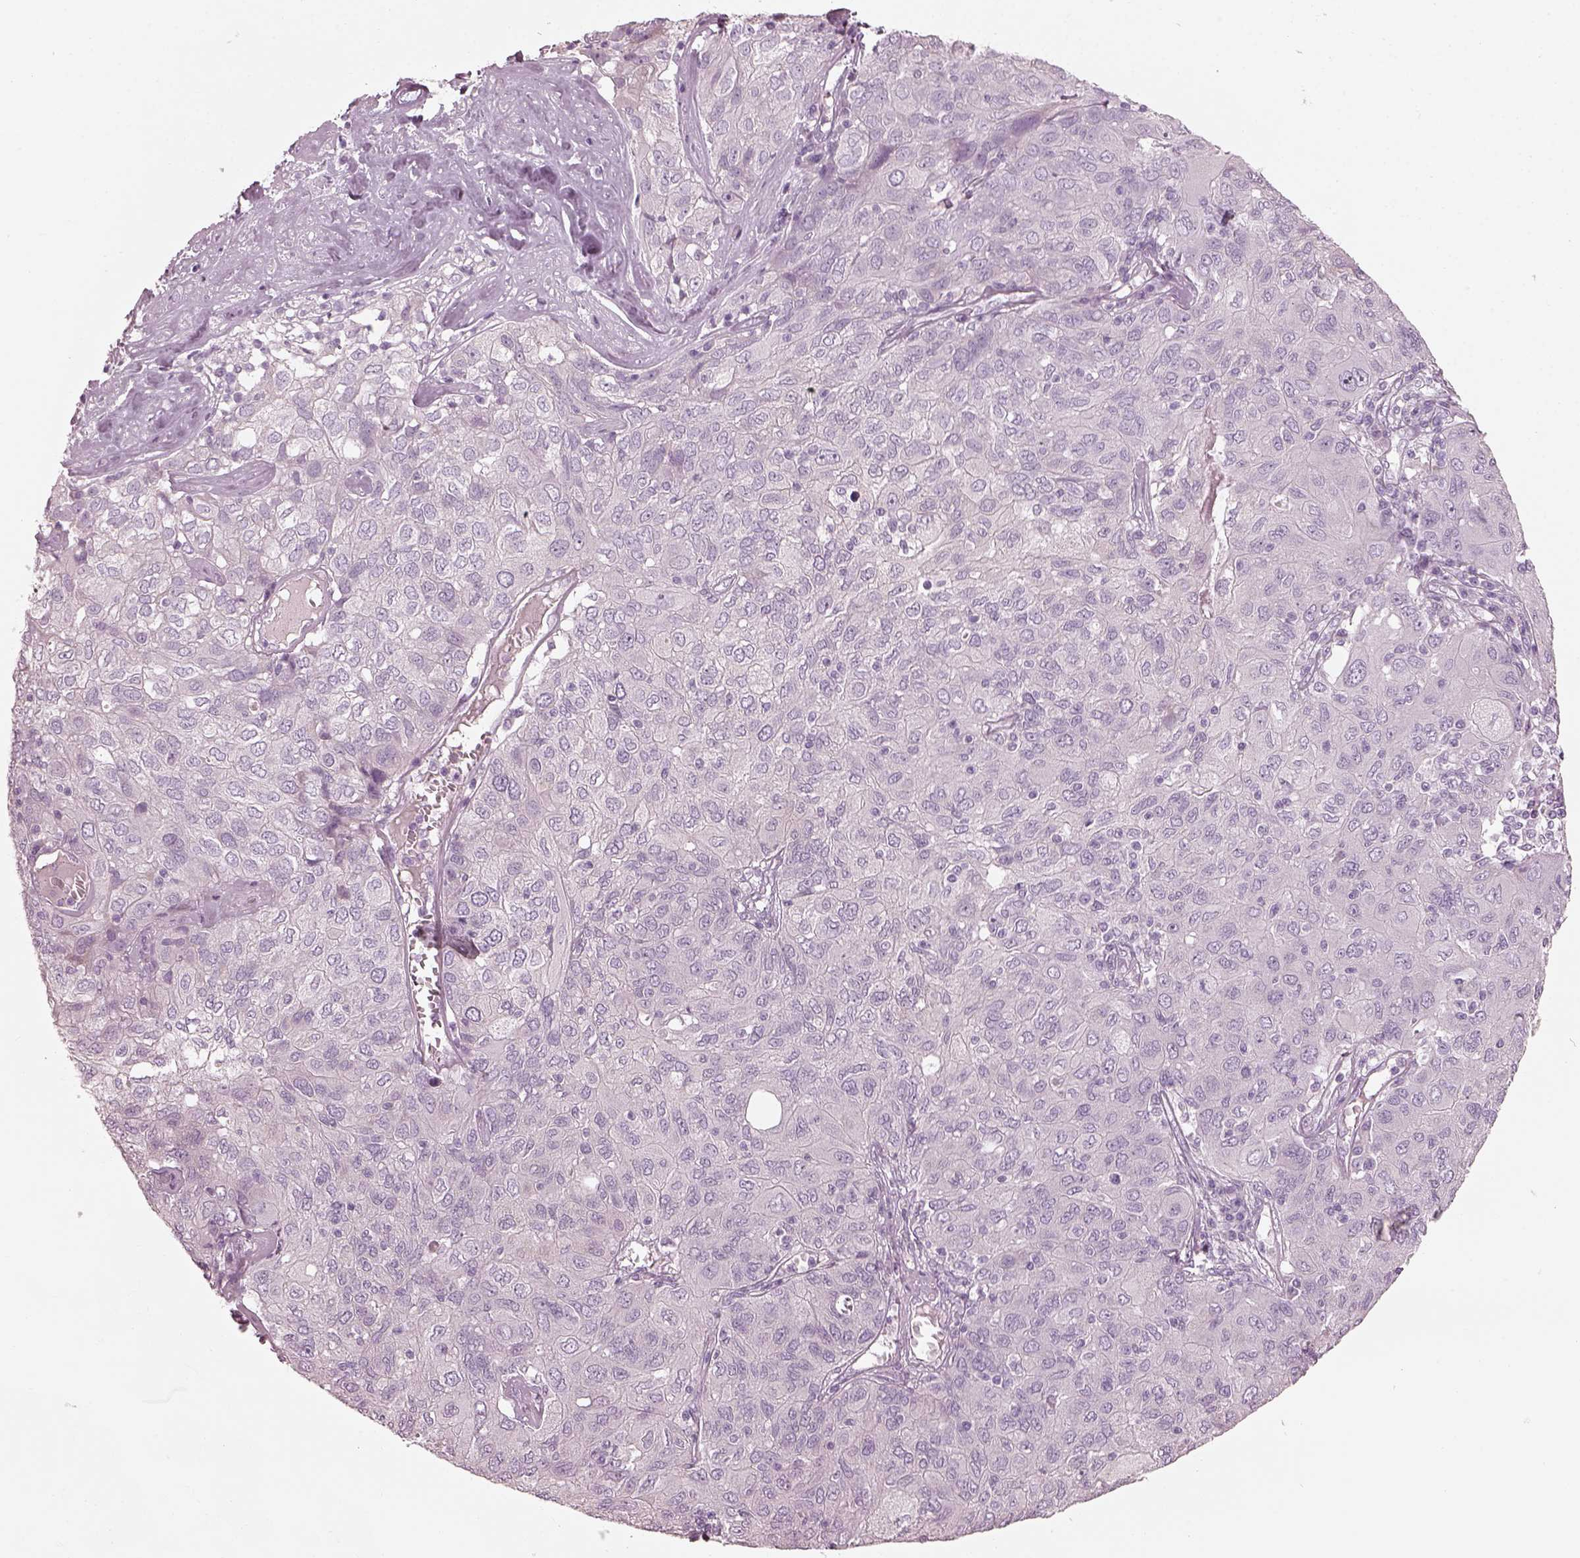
{"staining": {"intensity": "negative", "quantity": "none", "location": "none"}, "tissue": "ovarian cancer", "cell_type": "Tumor cells", "image_type": "cancer", "snomed": [{"axis": "morphology", "description": "Carcinoma, endometroid"}, {"axis": "topography", "description": "Ovary"}], "caption": "Immunohistochemical staining of ovarian cancer demonstrates no significant expression in tumor cells.", "gene": "RSPH9", "patient": {"sex": "female", "age": 50}}